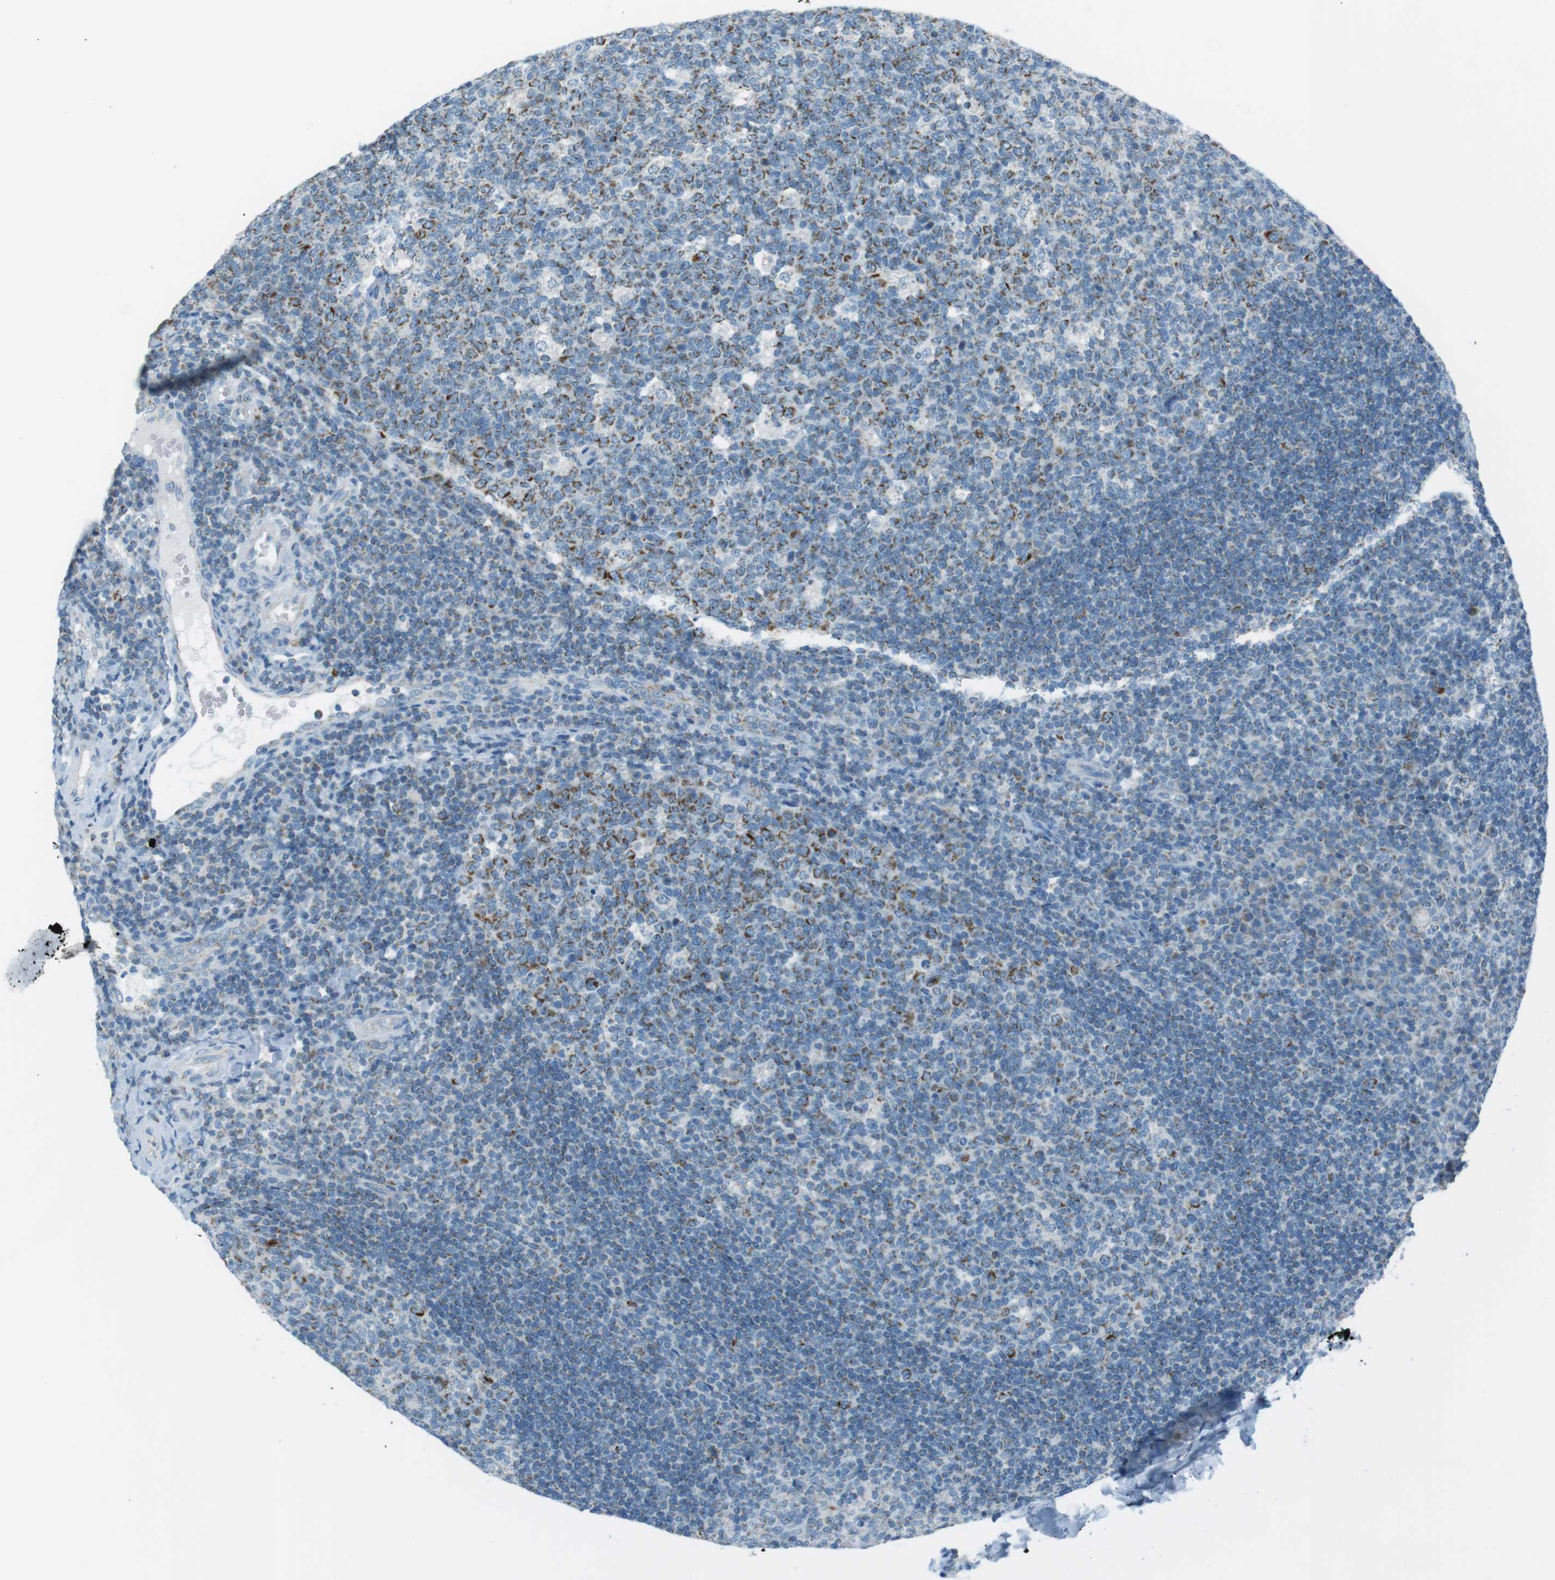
{"staining": {"intensity": "moderate", "quantity": "25%-75%", "location": "cytoplasmic/membranous"}, "tissue": "tonsil", "cell_type": "Germinal center cells", "image_type": "normal", "snomed": [{"axis": "morphology", "description": "Normal tissue, NOS"}, {"axis": "topography", "description": "Tonsil"}], "caption": "Protein positivity by IHC displays moderate cytoplasmic/membranous staining in approximately 25%-75% of germinal center cells in unremarkable tonsil. Nuclei are stained in blue.", "gene": "DNAJA3", "patient": {"sex": "male", "age": 17}}